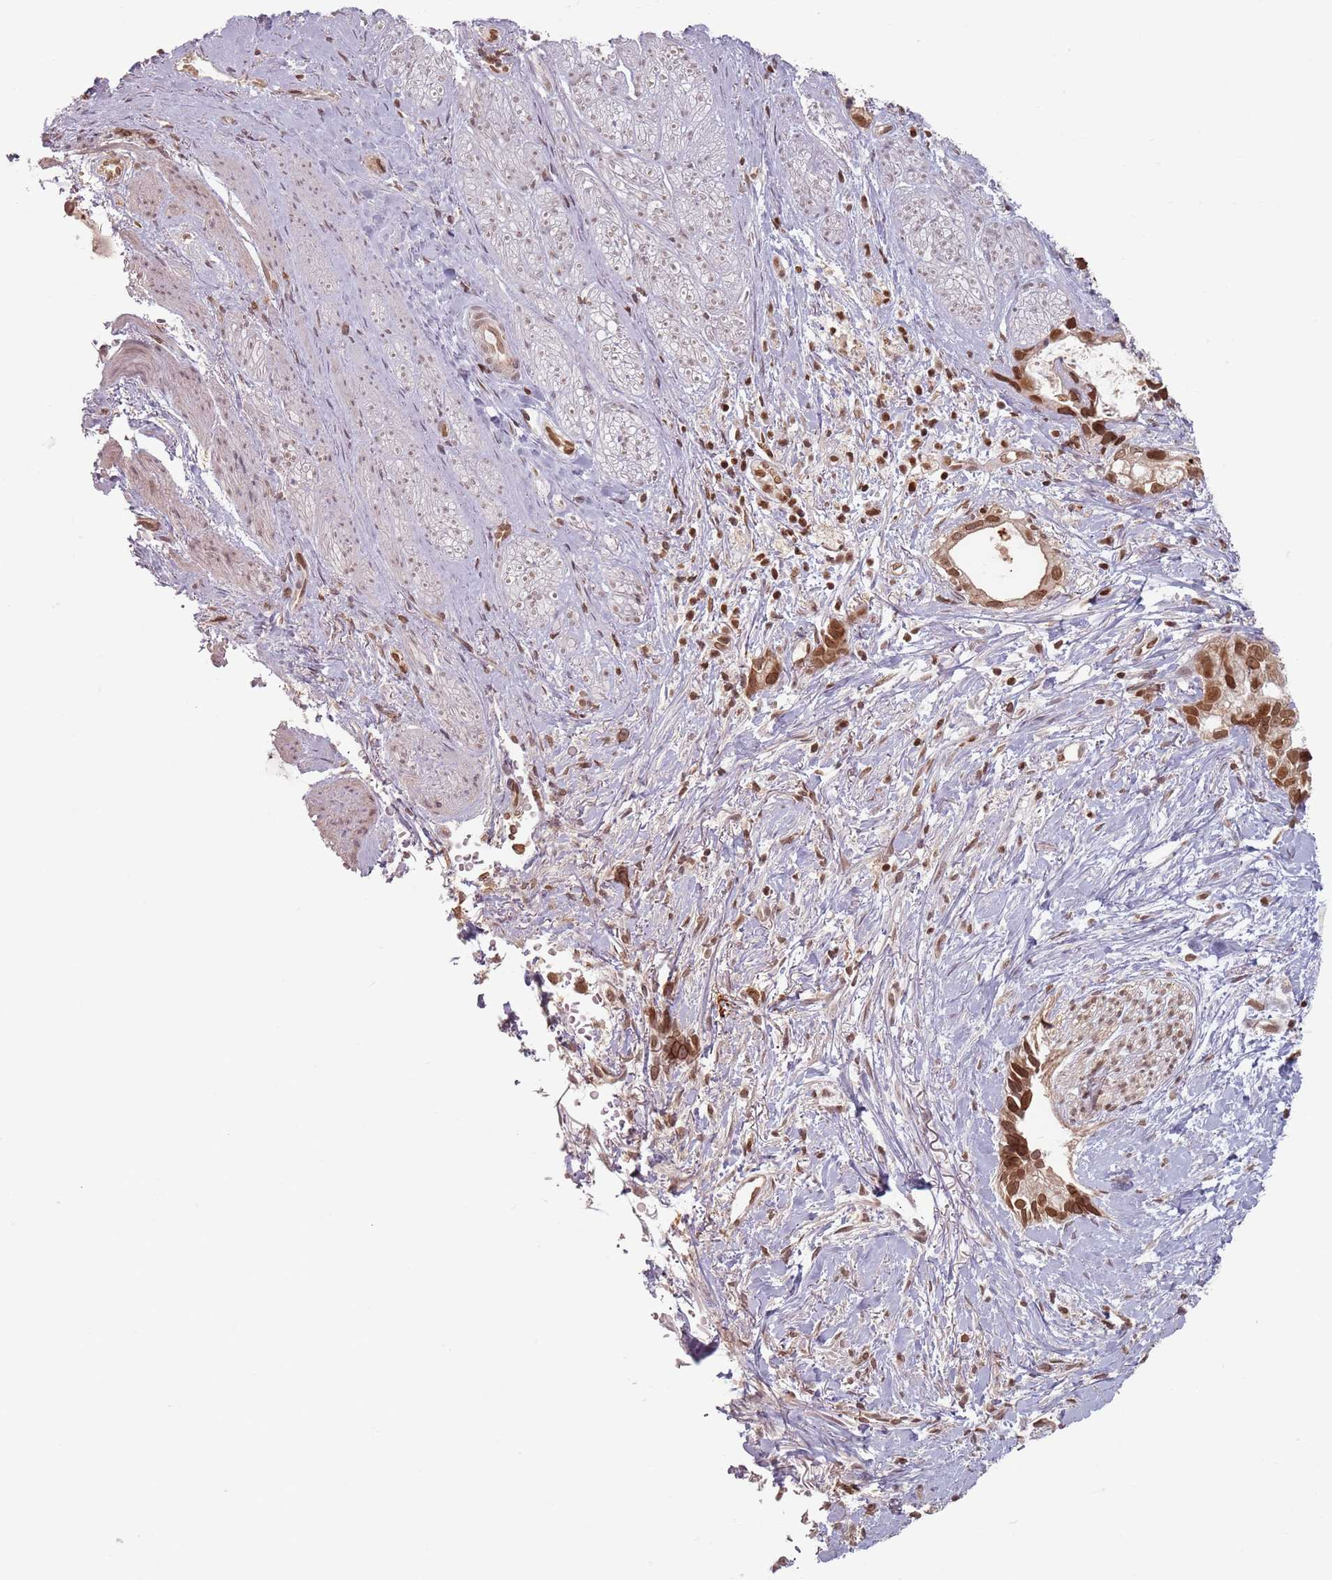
{"staining": {"intensity": "strong", "quantity": ">75%", "location": "nuclear"}, "tissue": "stomach cancer", "cell_type": "Tumor cells", "image_type": "cancer", "snomed": [{"axis": "morphology", "description": "Adenocarcinoma, NOS"}, {"axis": "topography", "description": "Stomach"}], "caption": "Immunohistochemical staining of adenocarcinoma (stomach) demonstrates high levels of strong nuclear positivity in about >75% of tumor cells.", "gene": "NUP50", "patient": {"sex": "male", "age": 55}}